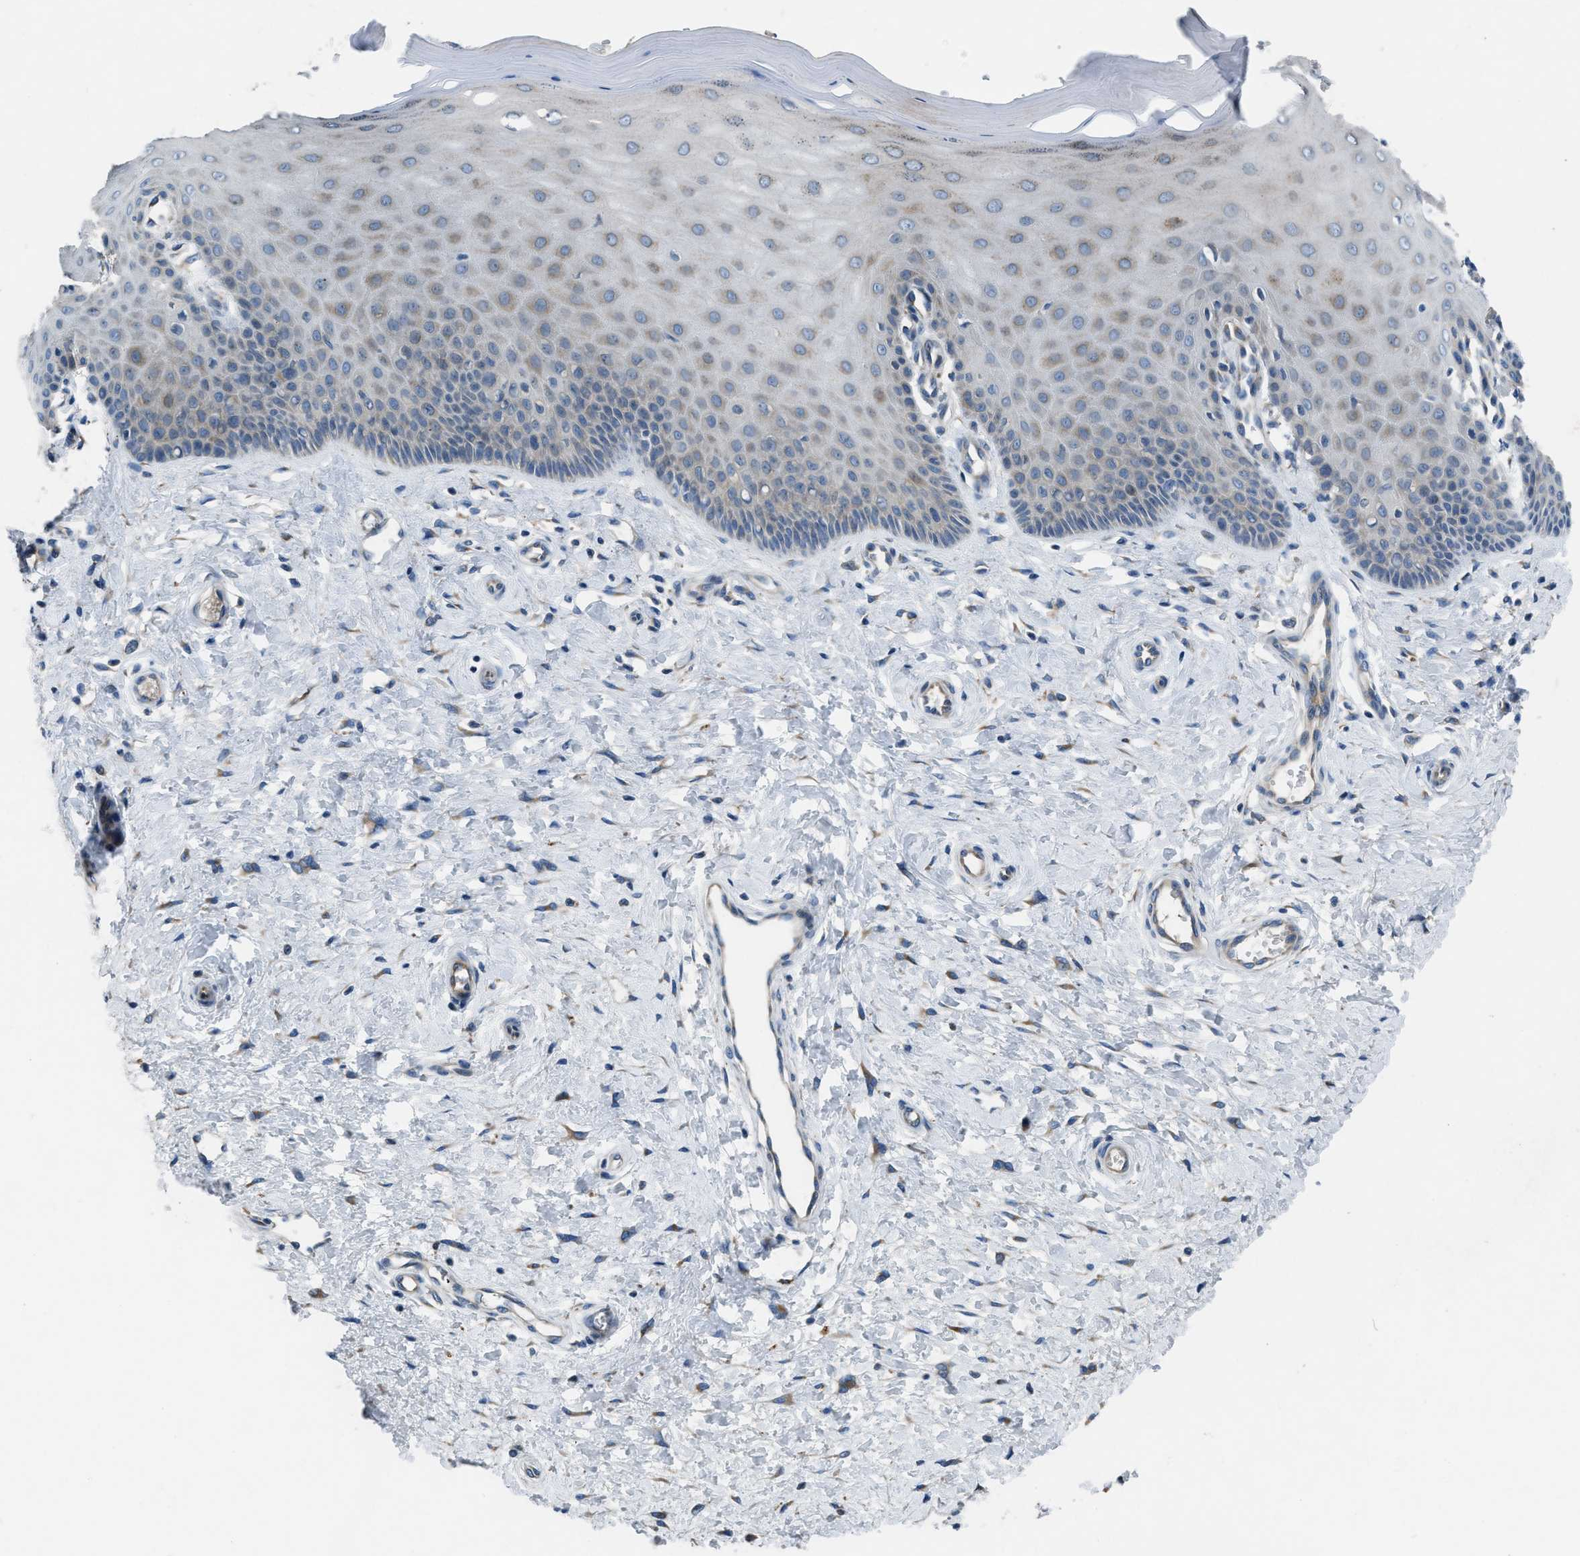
{"staining": {"intensity": "weak", "quantity": "<25%", "location": "cytoplasmic/membranous"}, "tissue": "cervix", "cell_type": "Glandular cells", "image_type": "normal", "snomed": [{"axis": "morphology", "description": "Normal tissue, NOS"}, {"axis": "topography", "description": "Cervix"}], "caption": "Glandular cells are negative for protein expression in unremarkable human cervix. (DAB (3,3'-diaminobenzidine) IHC with hematoxylin counter stain).", "gene": "GGCX", "patient": {"sex": "female", "age": 55}}